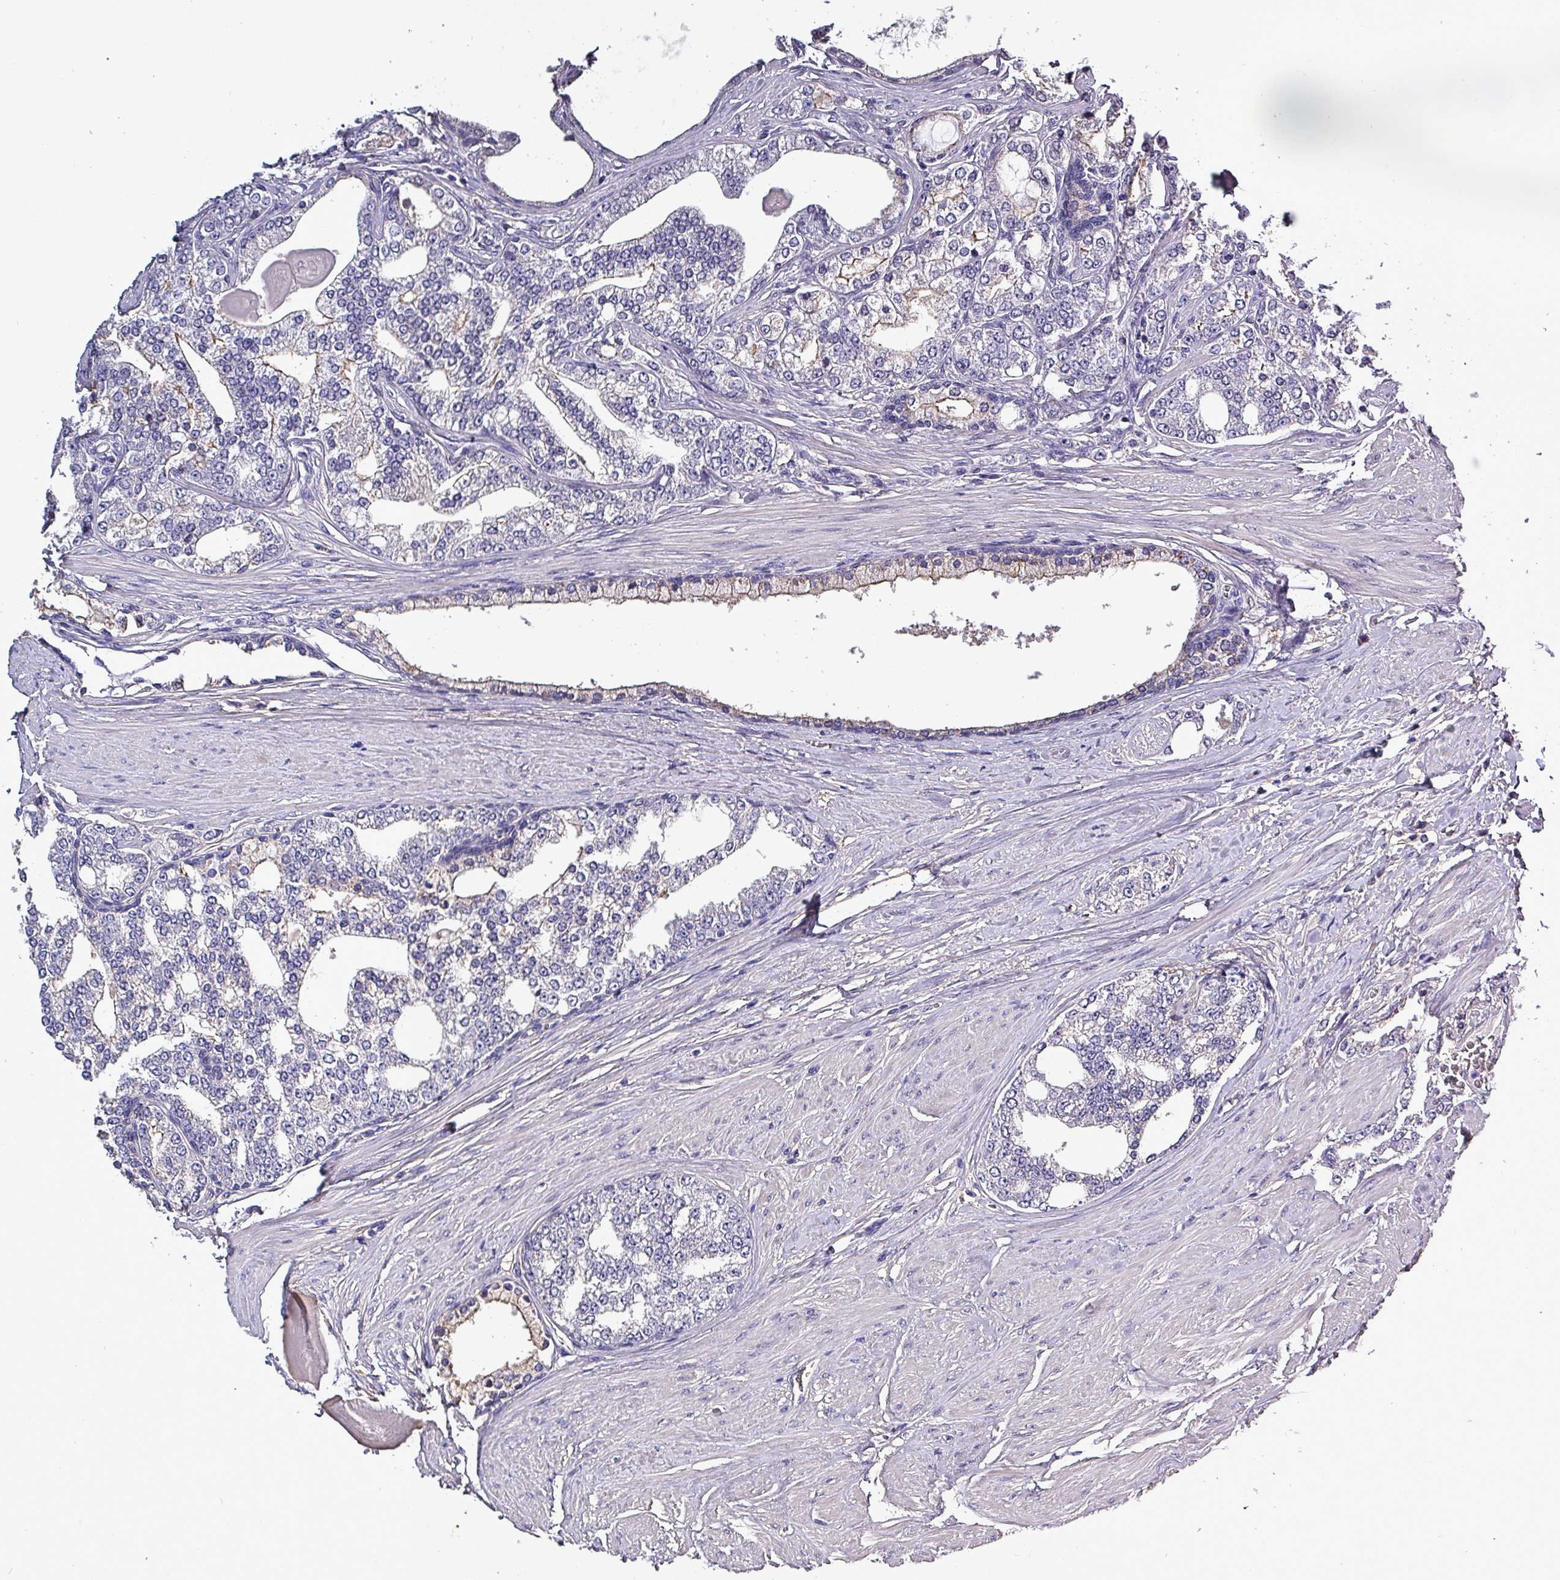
{"staining": {"intensity": "negative", "quantity": "none", "location": "none"}, "tissue": "prostate cancer", "cell_type": "Tumor cells", "image_type": "cancer", "snomed": [{"axis": "morphology", "description": "Adenocarcinoma, High grade"}, {"axis": "topography", "description": "Prostate"}], "caption": "Immunohistochemistry image of high-grade adenocarcinoma (prostate) stained for a protein (brown), which reveals no positivity in tumor cells.", "gene": "HTRA4", "patient": {"sex": "male", "age": 64}}